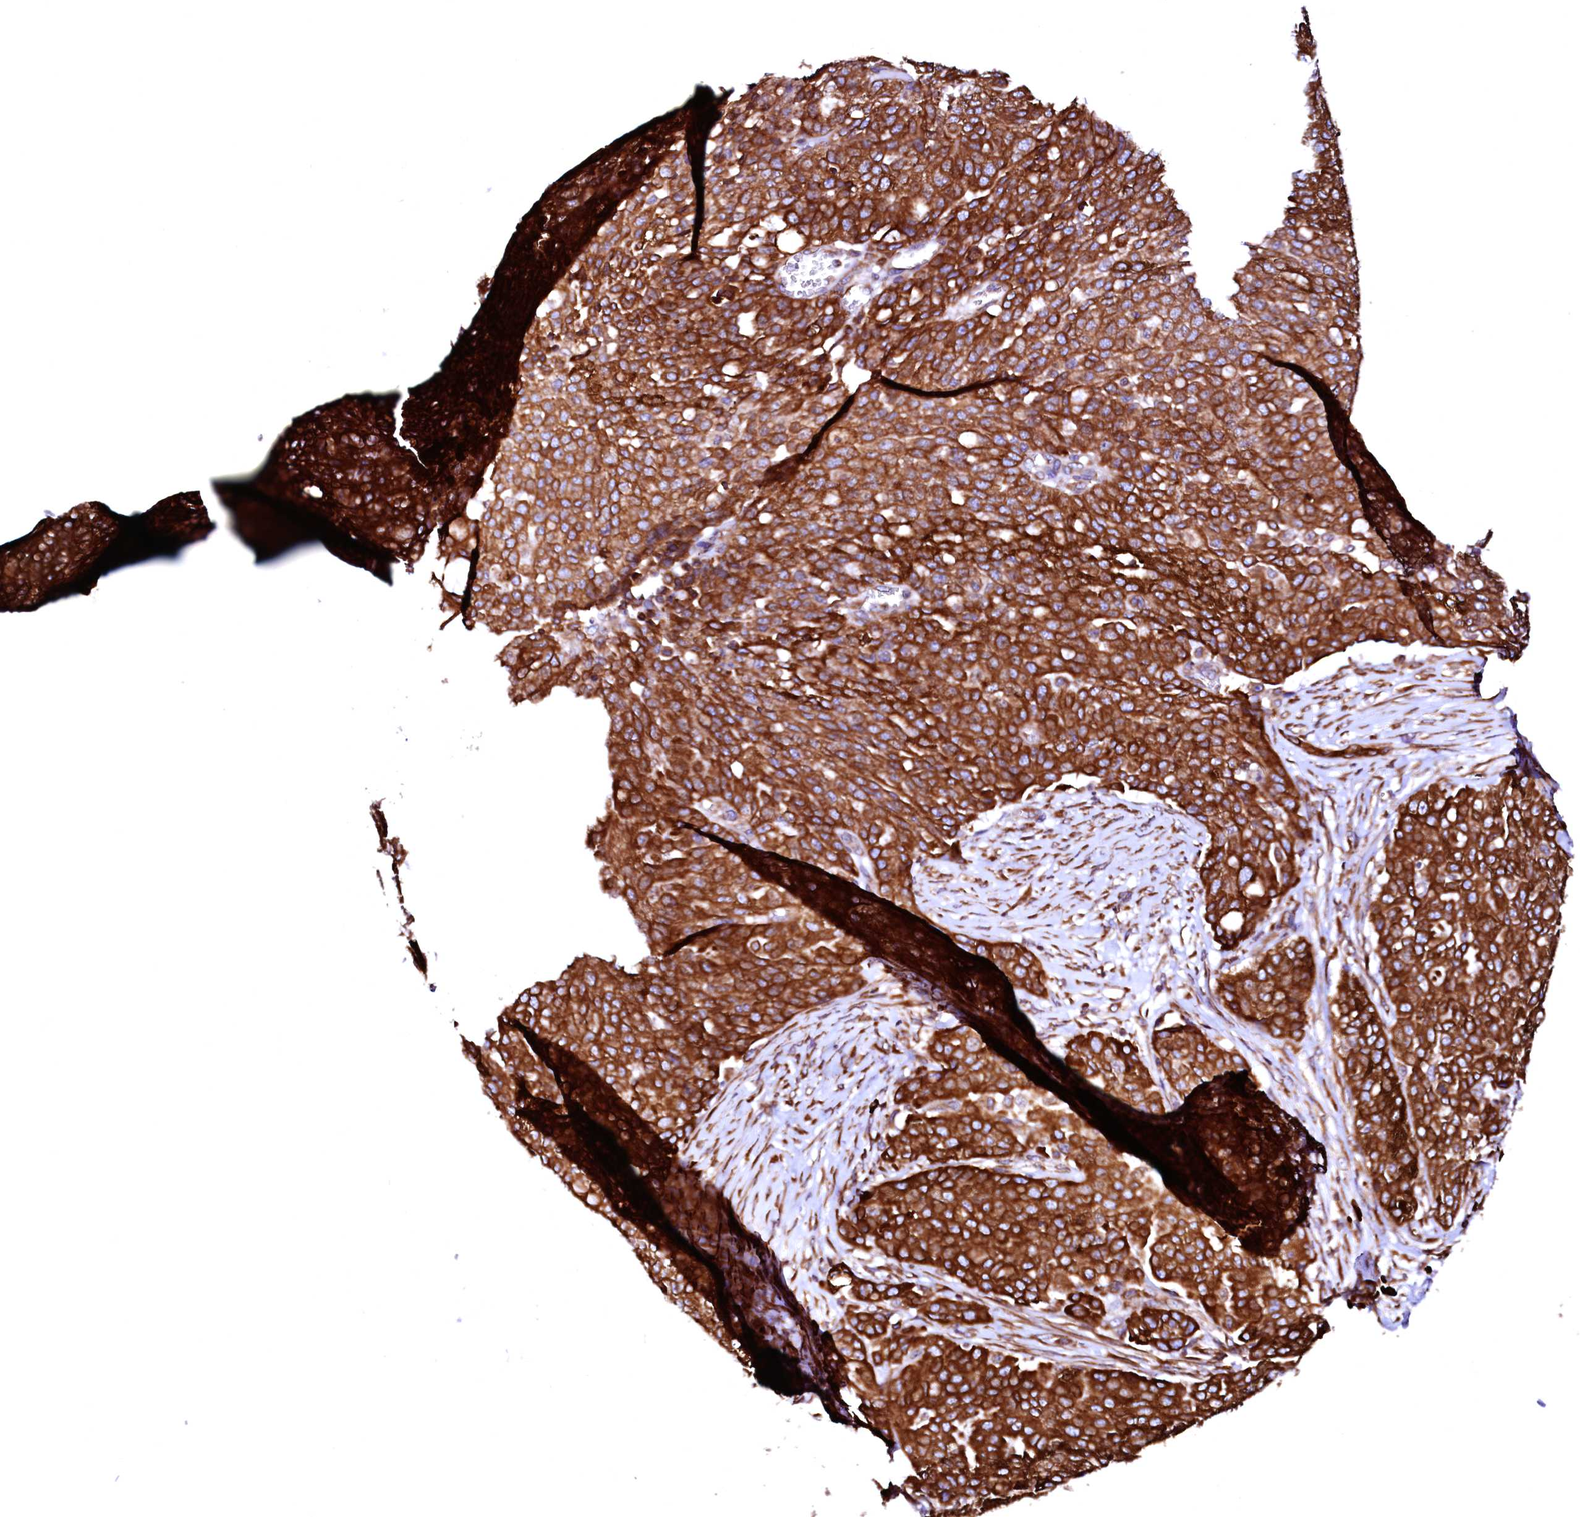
{"staining": {"intensity": "strong", "quantity": ">75%", "location": "cytoplasmic/membranous"}, "tissue": "ovarian cancer", "cell_type": "Tumor cells", "image_type": "cancer", "snomed": [{"axis": "morphology", "description": "Cystadenocarcinoma, serous, NOS"}, {"axis": "topography", "description": "Ovary"}], "caption": "A brown stain highlights strong cytoplasmic/membranous positivity of a protein in human ovarian cancer (serous cystadenocarcinoma) tumor cells.", "gene": "DERL1", "patient": {"sex": "female", "age": 56}}